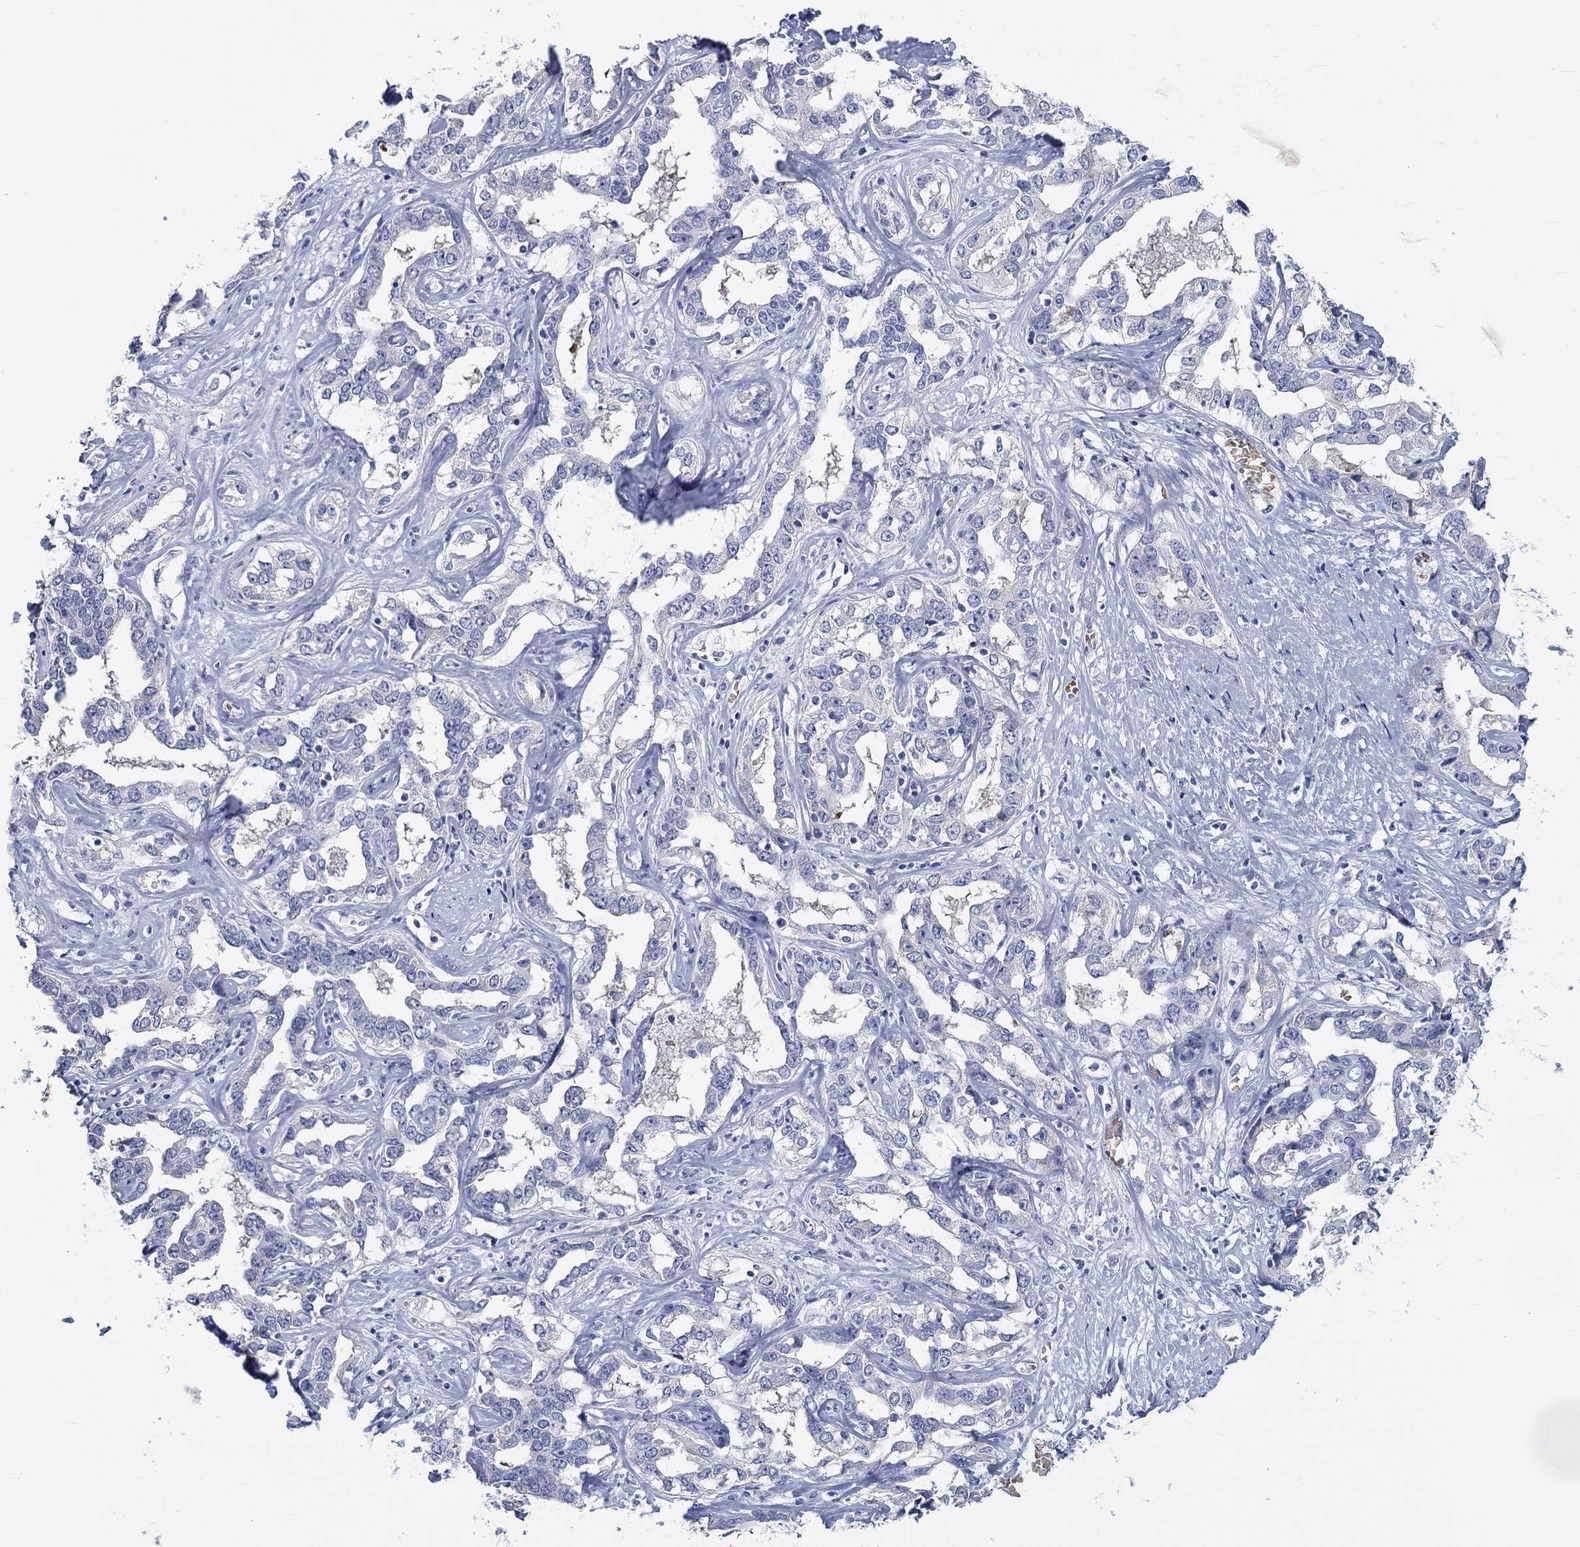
{"staining": {"intensity": "negative", "quantity": "none", "location": "none"}, "tissue": "liver cancer", "cell_type": "Tumor cells", "image_type": "cancer", "snomed": [{"axis": "morphology", "description": "Cholangiocarcinoma"}, {"axis": "topography", "description": "Liver"}], "caption": "Human liver cancer stained for a protein using immunohistochemistry (IHC) displays no staining in tumor cells.", "gene": "KCNA1", "patient": {"sex": "male", "age": 59}}